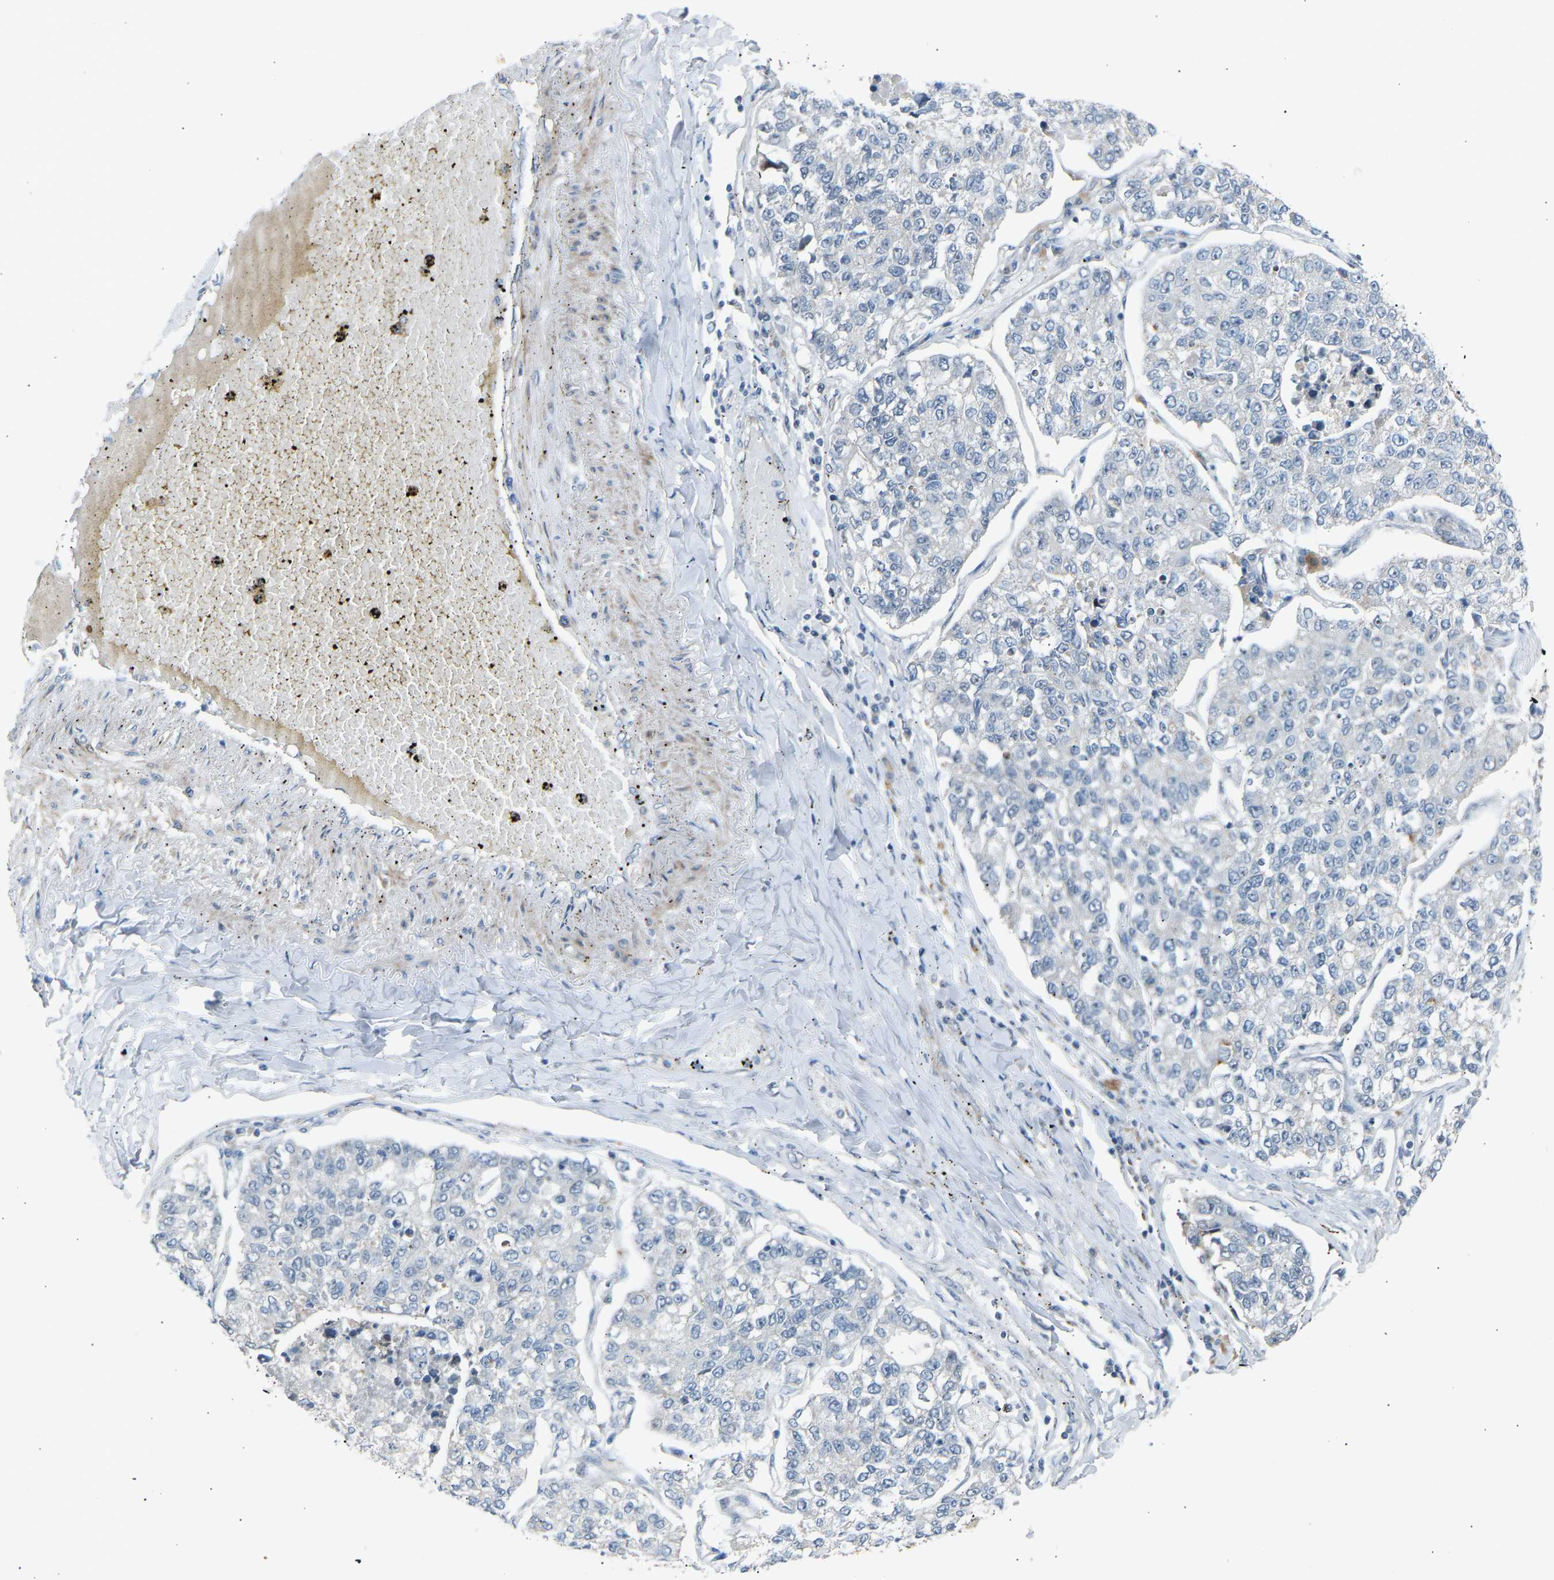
{"staining": {"intensity": "negative", "quantity": "none", "location": "none"}, "tissue": "lung cancer", "cell_type": "Tumor cells", "image_type": "cancer", "snomed": [{"axis": "morphology", "description": "Adenocarcinoma, NOS"}, {"axis": "topography", "description": "Lung"}], "caption": "This is an immunohistochemistry (IHC) photomicrograph of human adenocarcinoma (lung). There is no staining in tumor cells.", "gene": "VPS41", "patient": {"sex": "male", "age": 49}}